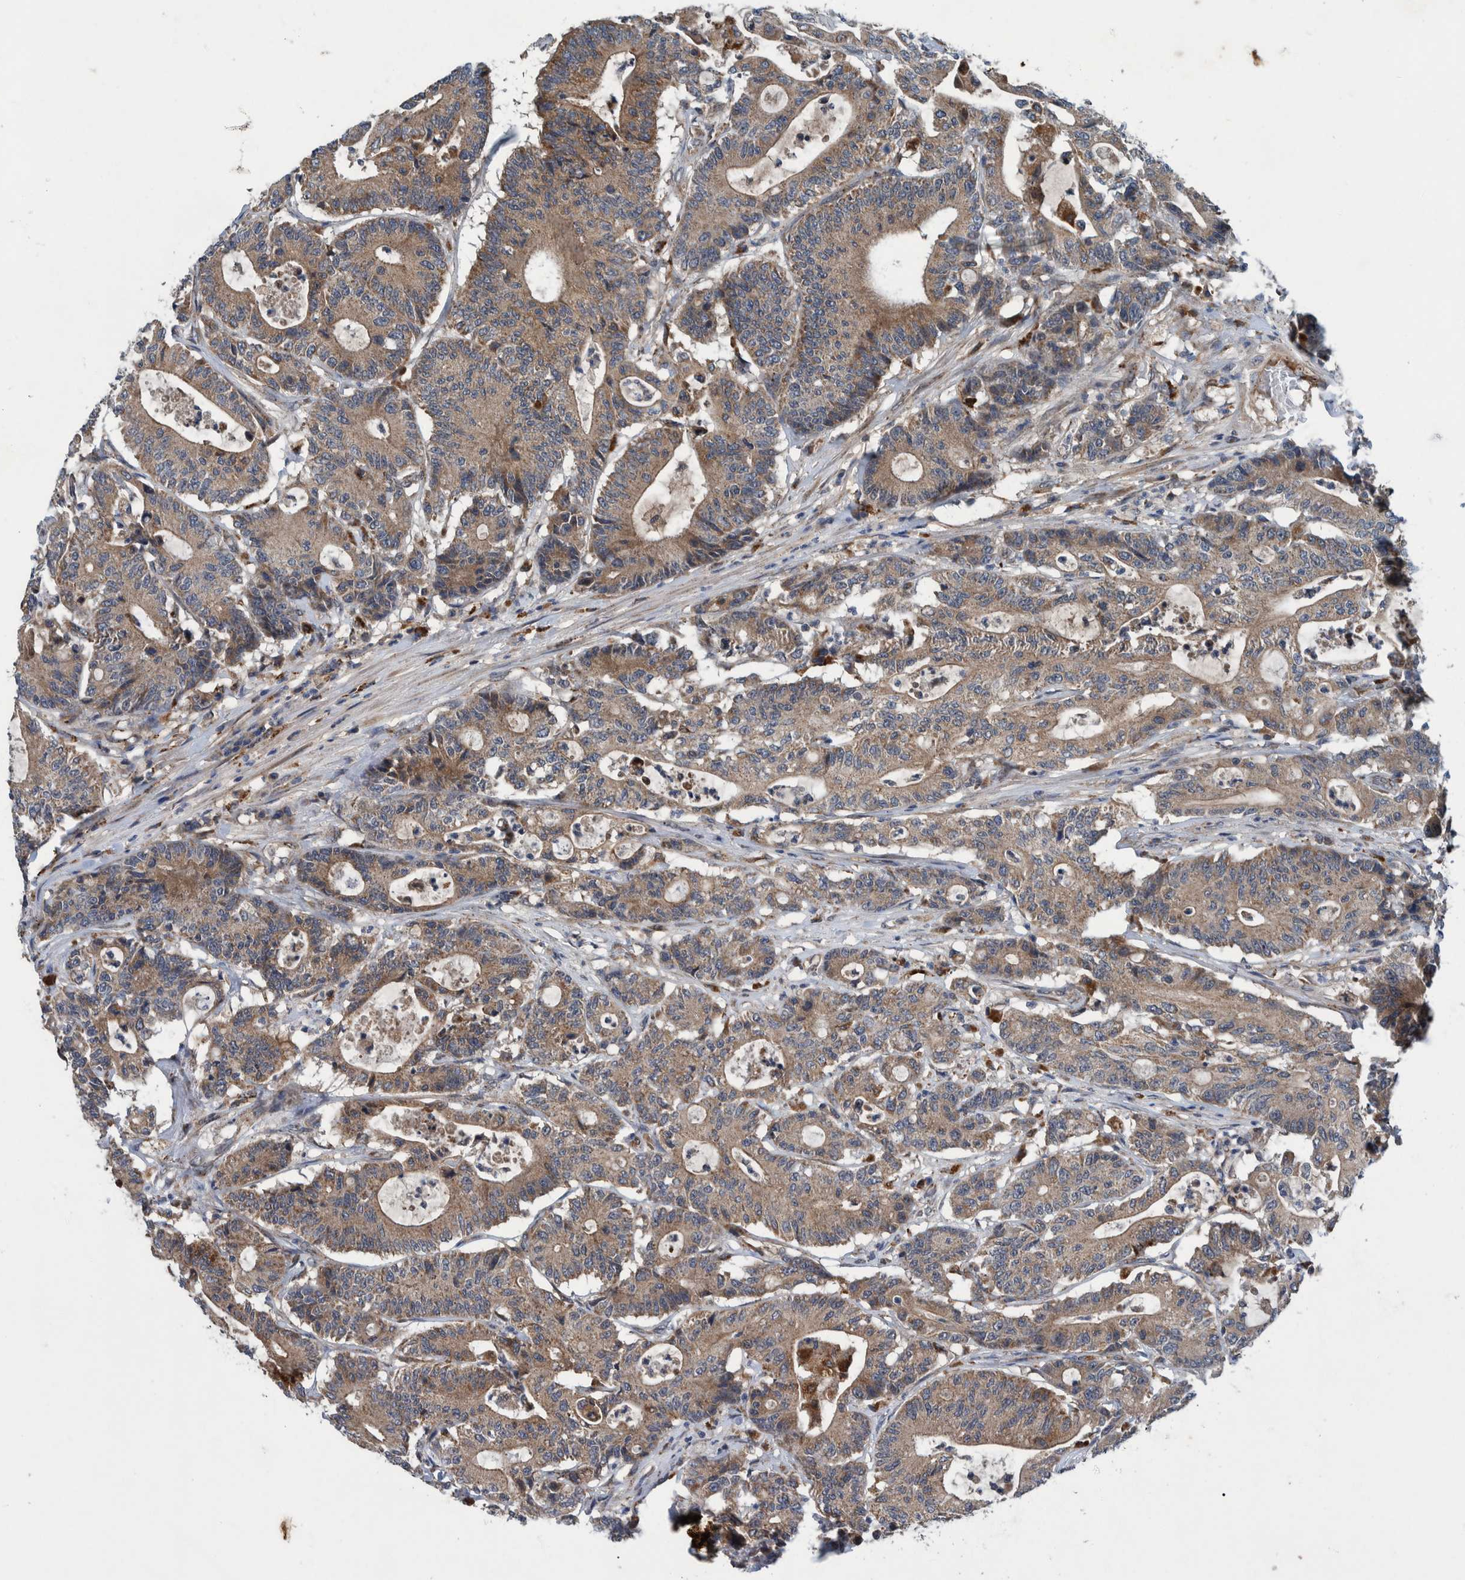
{"staining": {"intensity": "moderate", "quantity": ">75%", "location": "cytoplasmic/membranous"}, "tissue": "colorectal cancer", "cell_type": "Tumor cells", "image_type": "cancer", "snomed": [{"axis": "morphology", "description": "Adenocarcinoma, NOS"}, {"axis": "topography", "description": "Colon"}], "caption": "This is an image of immunohistochemistry (IHC) staining of colorectal cancer (adenocarcinoma), which shows moderate positivity in the cytoplasmic/membranous of tumor cells.", "gene": "ITIH3", "patient": {"sex": "female", "age": 84}}